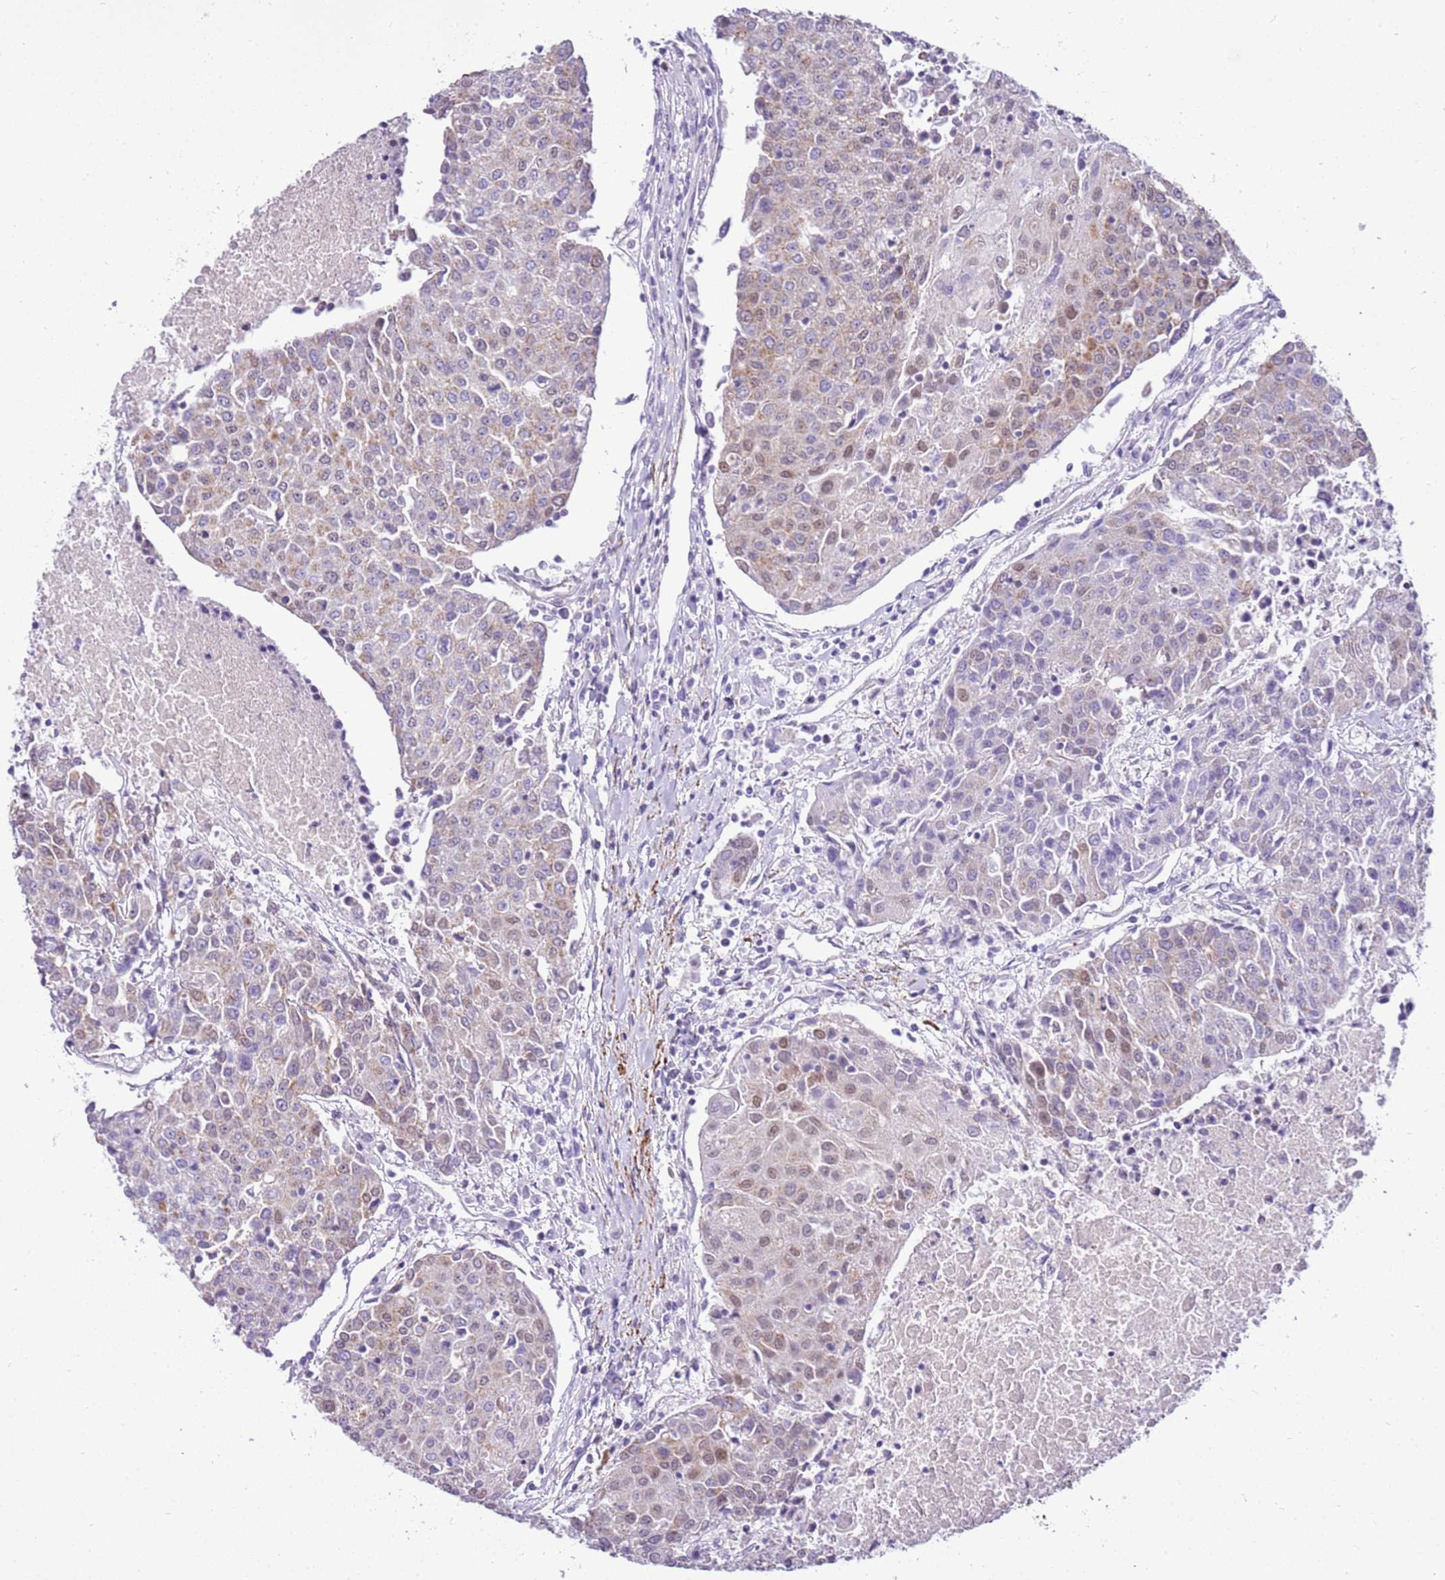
{"staining": {"intensity": "weak", "quantity": "25%-75%", "location": "cytoplasmic/membranous,nuclear"}, "tissue": "urothelial cancer", "cell_type": "Tumor cells", "image_type": "cancer", "snomed": [{"axis": "morphology", "description": "Urothelial carcinoma, High grade"}, {"axis": "topography", "description": "Urinary bladder"}], "caption": "A brown stain labels weak cytoplasmic/membranous and nuclear staining of a protein in human high-grade urothelial carcinoma tumor cells. The staining was performed using DAB to visualize the protein expression in brown, while the nuclei were stained in blue with hematoxylin (Magnification: 20x).", "gene": "SMIM4", "patient": {"sex": "female", "age": 85}}